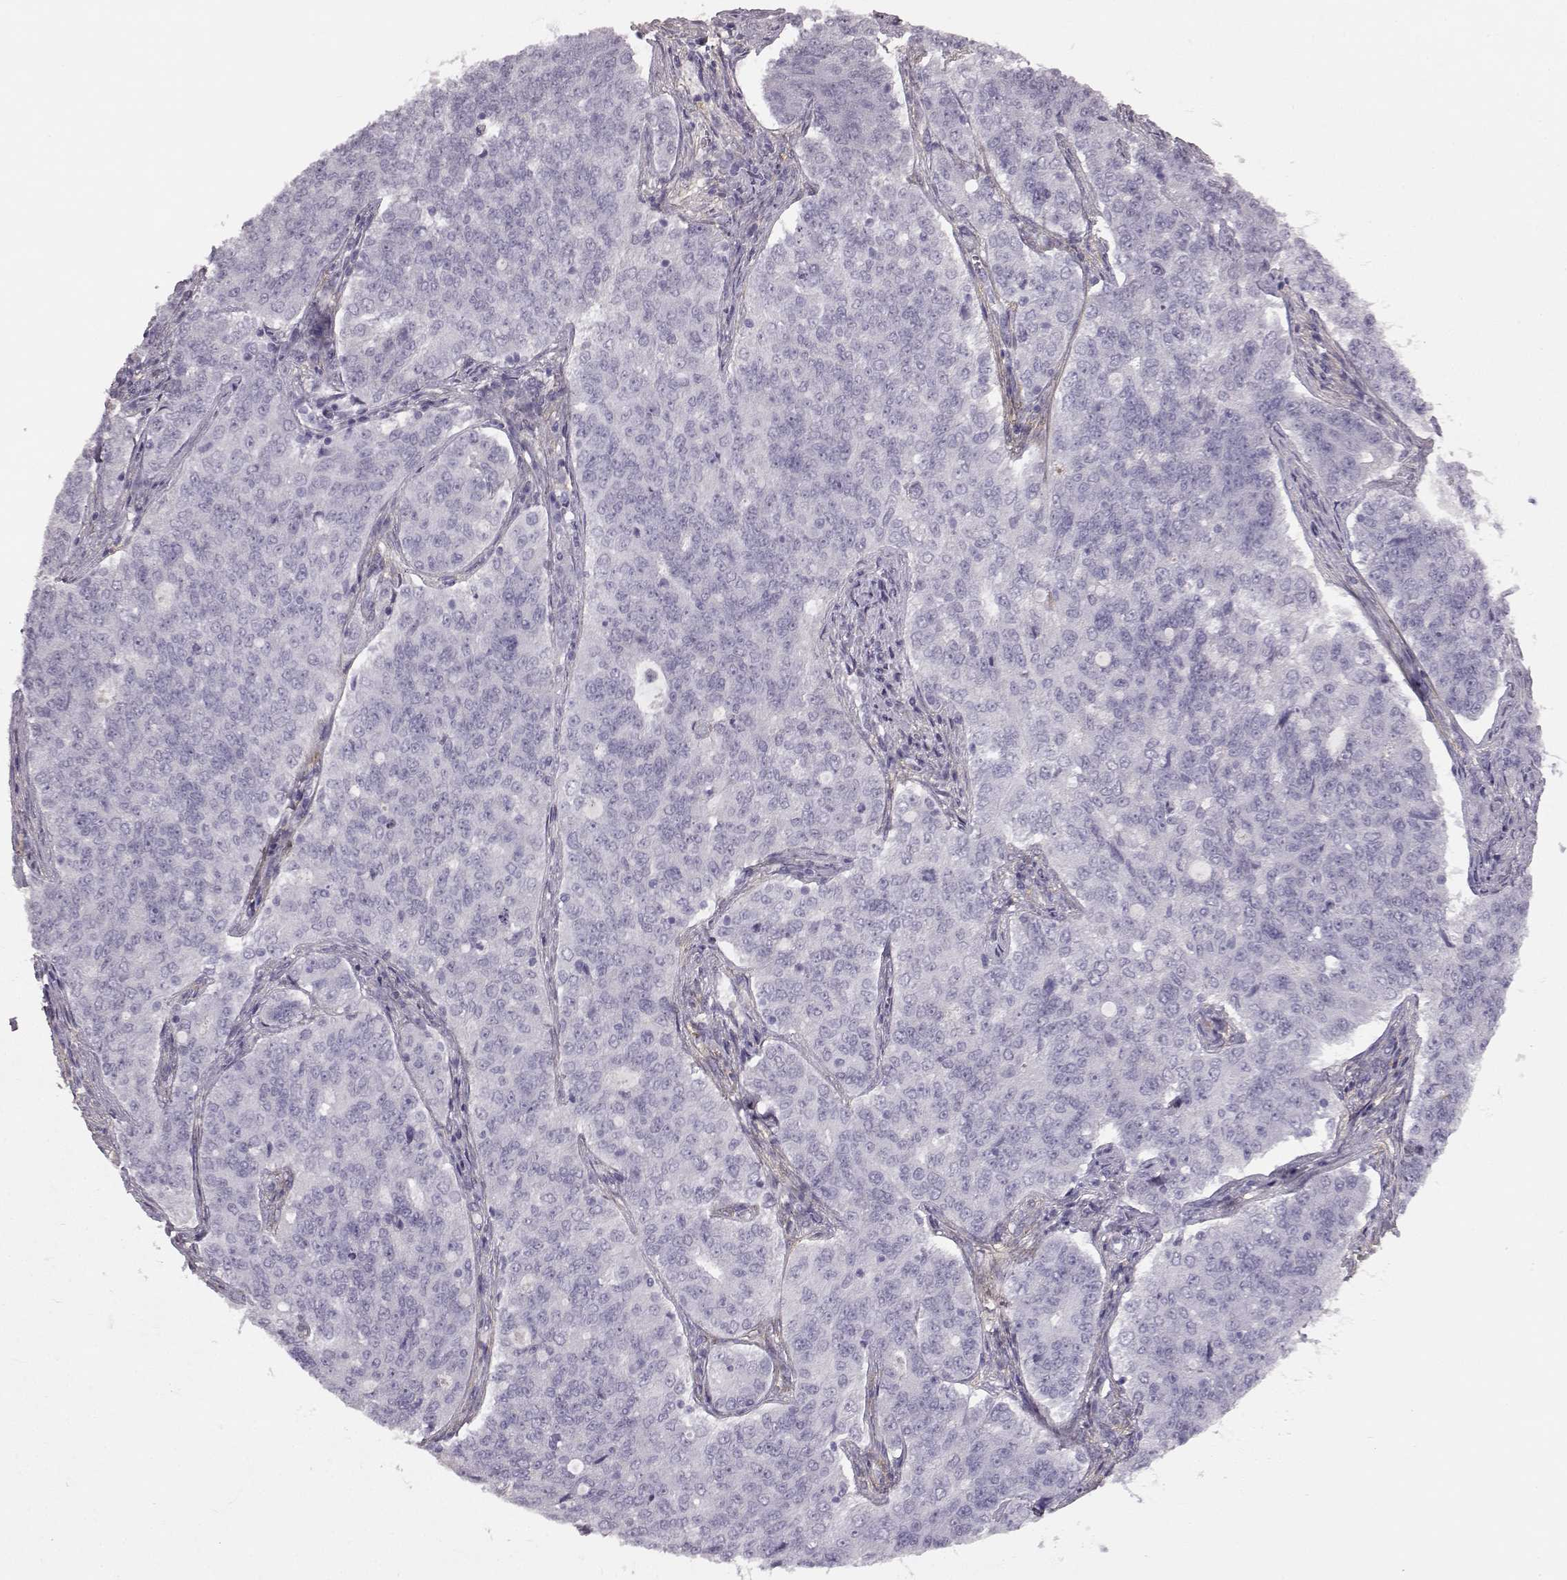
{"staining": {"intensity": "negative", "quantity": "none", "location": "none"}, "tissue": "endometrial cancer", "cell_type": "Tumor cells", "image_type": "cancer", "snomed": [{"axis": "morphology", "description": "Adenocarcinoma, NOS"}, {"axis": "topography", "description": "Endometrium"}], "caption": "Tumor cells show no significant protein positivity in adenocarcinoma (endometrial).", "gene": "TRIM69", "patient": {"sex": "female", "age": 43}}